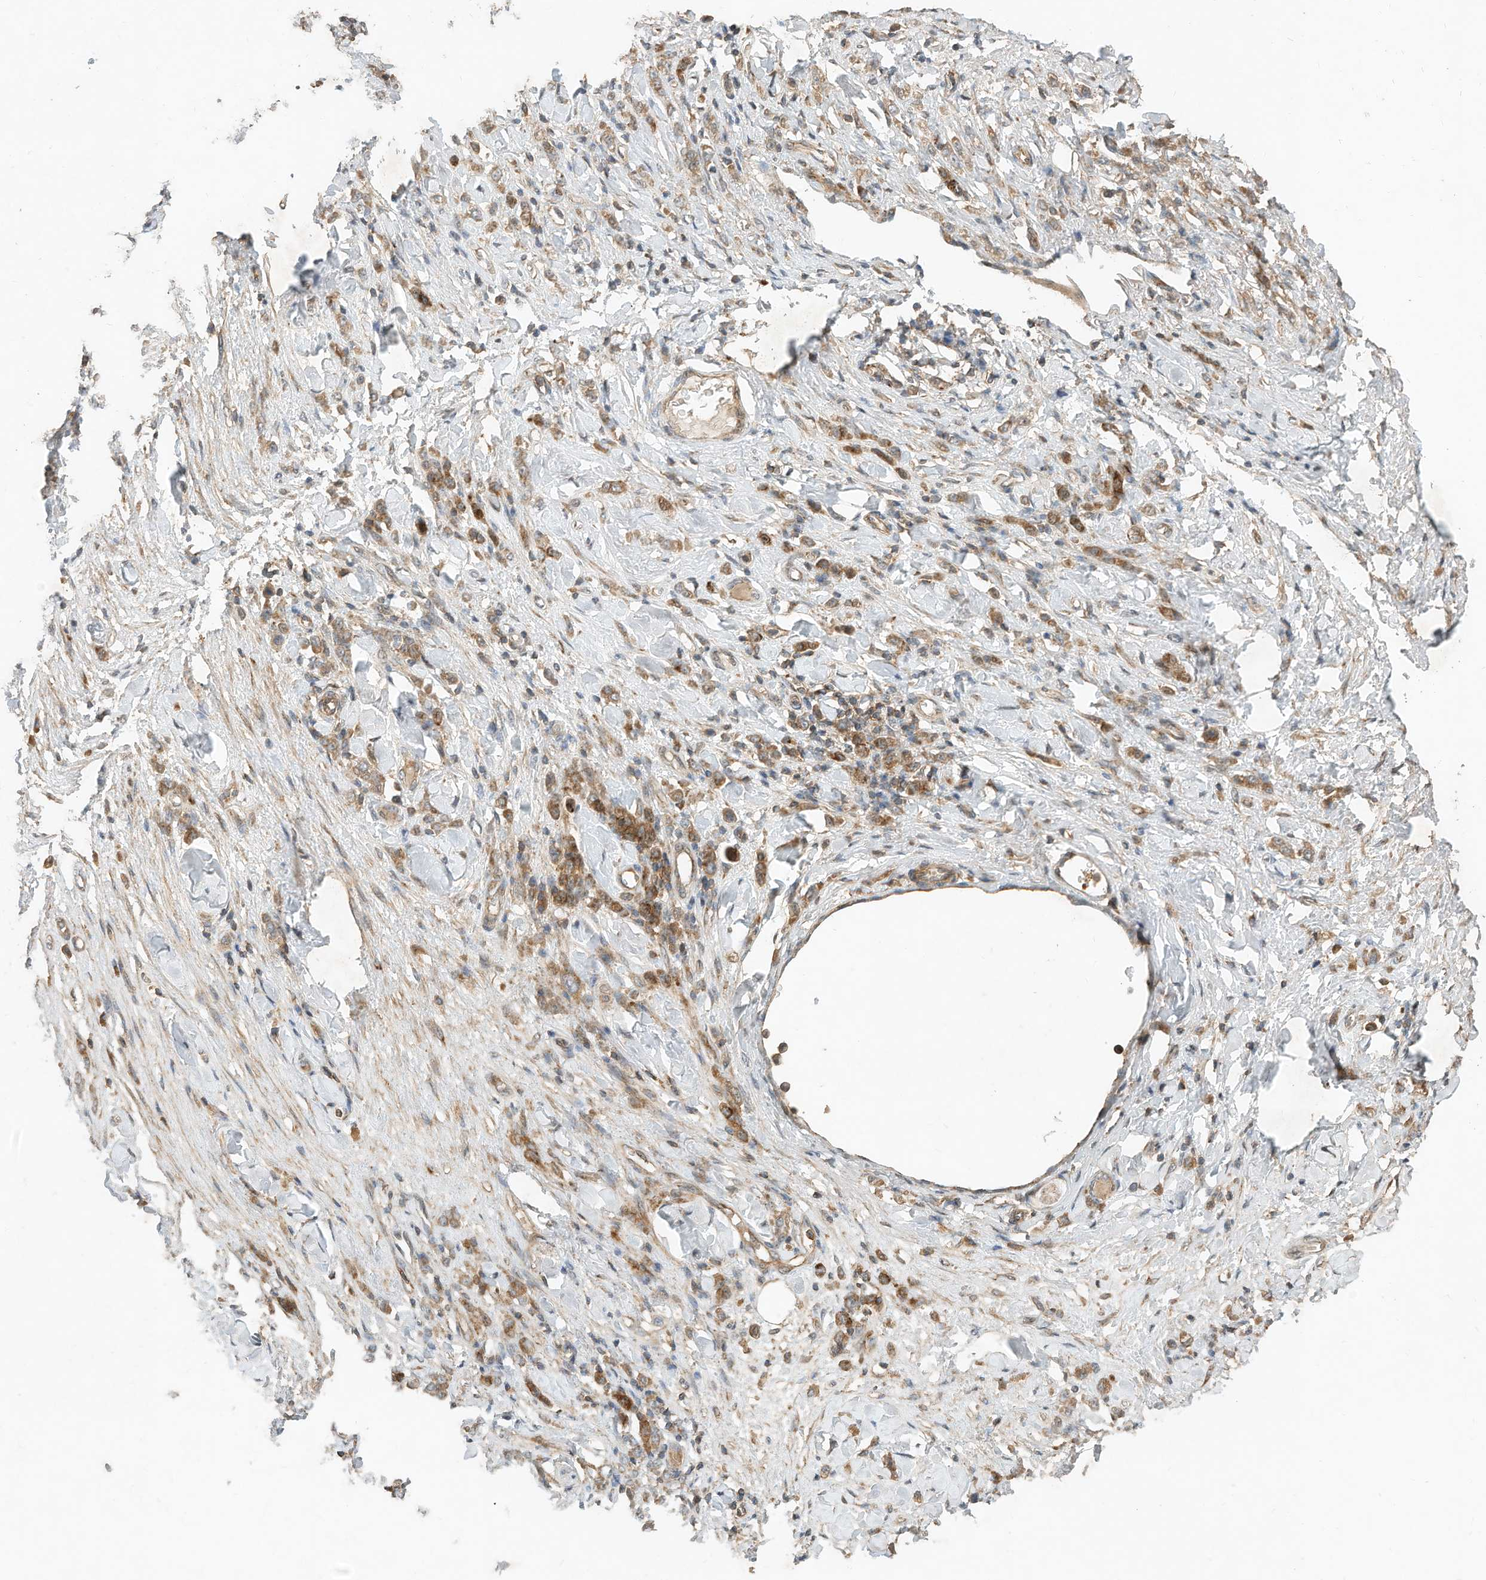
{"staining": {"intensity": "moderate", "quantity": ">75%", "location": "cytoplasmic/membranous"}, "tissue": "stomach cancer", "cell_type": "Tumor cells", "image_type": "cancer", "snomed": [{"axis": "morphology", "description": "Normal tissue, NOS"}, {"axis": "morphology", "description": "Adenocarcinoma, NOS"}, {"axis": "topography", "description": "Stomach"}], "caption": "Adenocarcinoma (stomach) stained with a brown dye displays moderate cytoplasmic/membranous positive expression in approximately >75% of tumor cells.", "gene": "CPAMD8", "patient": {"sex": "male", "age": 82}}